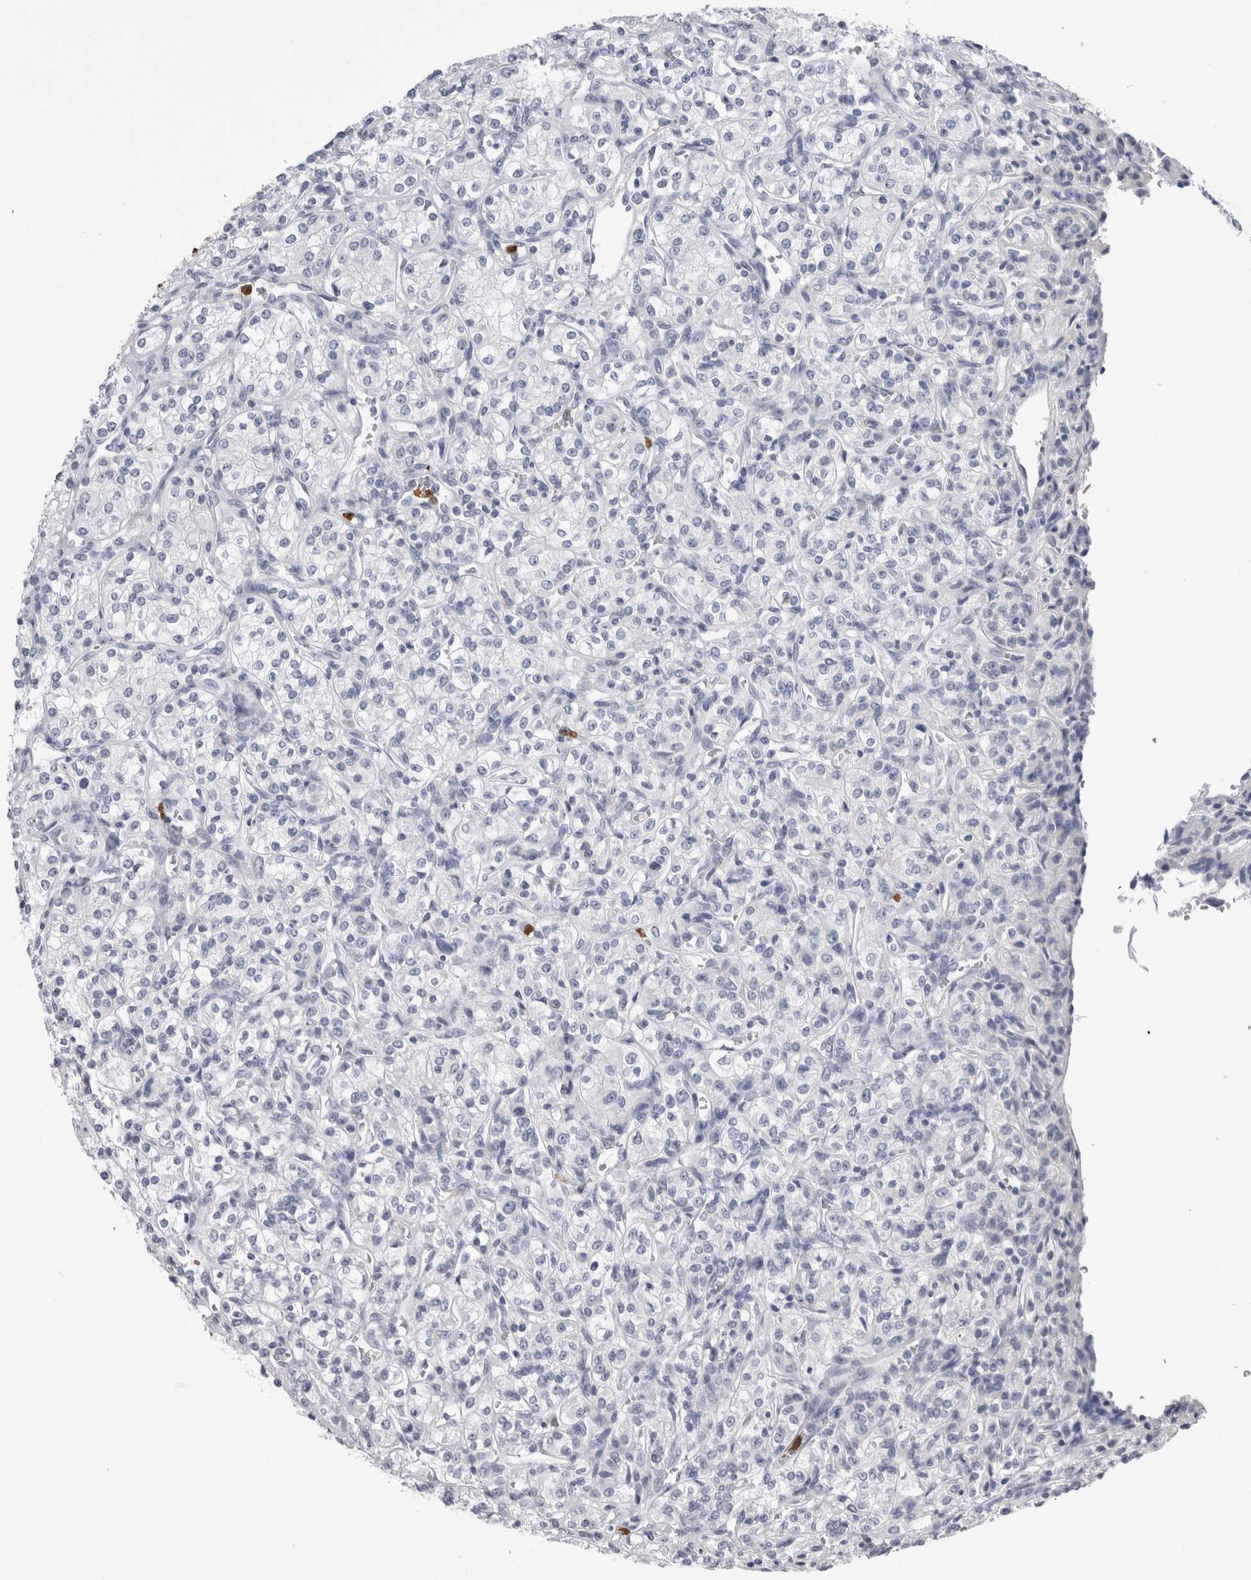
{"staining": {"intensity": "negative", "quantity": "none", "location": "none"}, "tissue": "renal cancer", "cell_type": "Tumor cells", "image_type": "cancer", "snomed": [{"axis": "morphology", "description": "Adenocarcinoma, NOS"}, {"axis": "topography", "description": "Kidney"}], "caption": "DAB immunohistochemical staining of renal adenocarcinoma displays no significant positivity in tumor cells.", "gene": "S100A12", "patient": {"sex": "male", "age": 77}}